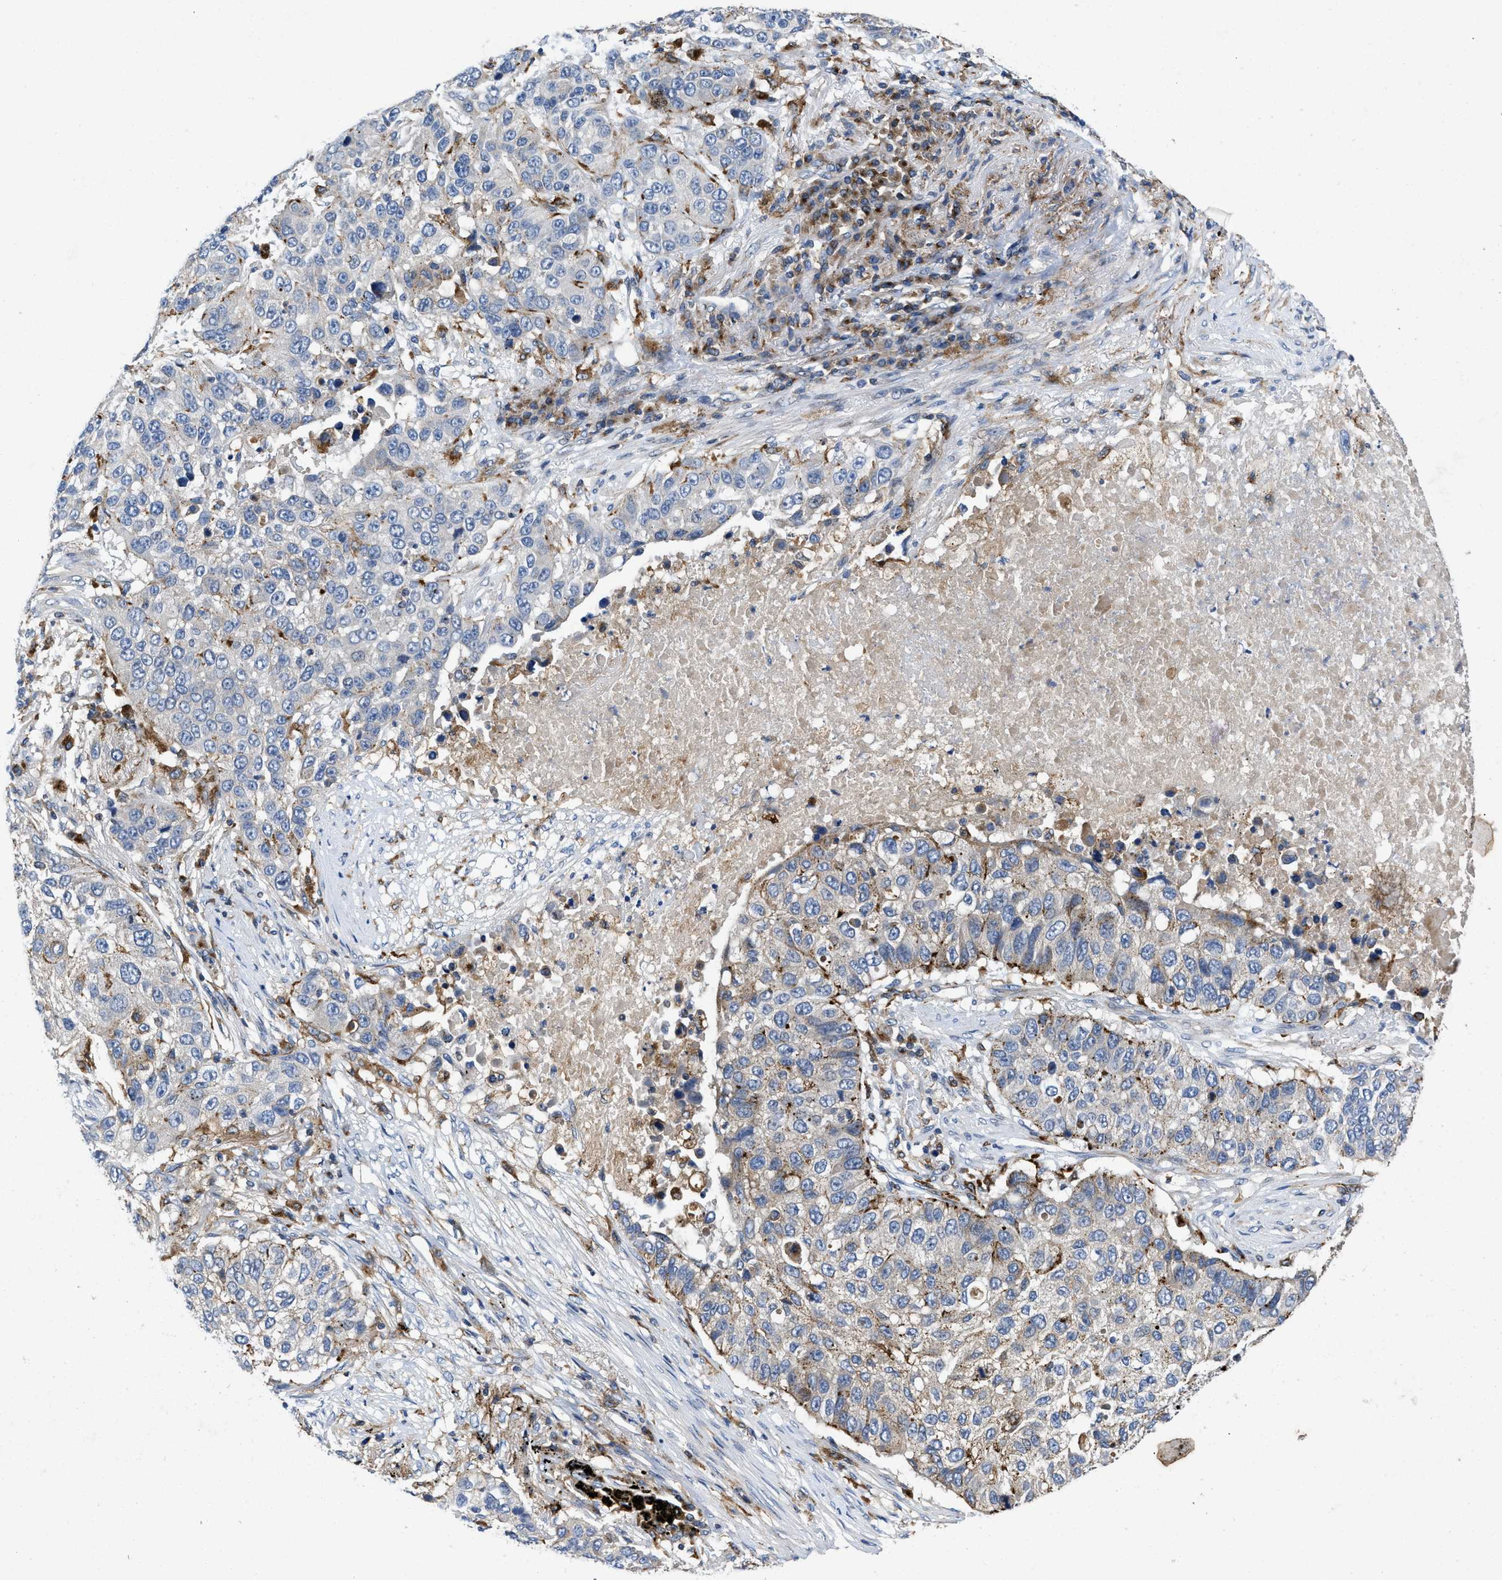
{"staining": {"intensity": "moderate", "quantity": "<25%", "location": "cytoplasmic/membranous"}, "tissue": "lung cancer", "cell_type": "Tumor cells", "image_type": "cancer", "snomed": [{"axis": "morphology", "description": "Squamous cell carcinoma, NOS"}, {"axis": "topography", "description": "Lung"}], "caption": "Lung cancer stained for a protein demonstrates moderate cytoplasmic/membranous positivity in tumor cells.", "gene": "ENPP4", "patient": {"sex": "male", "age": 57}}